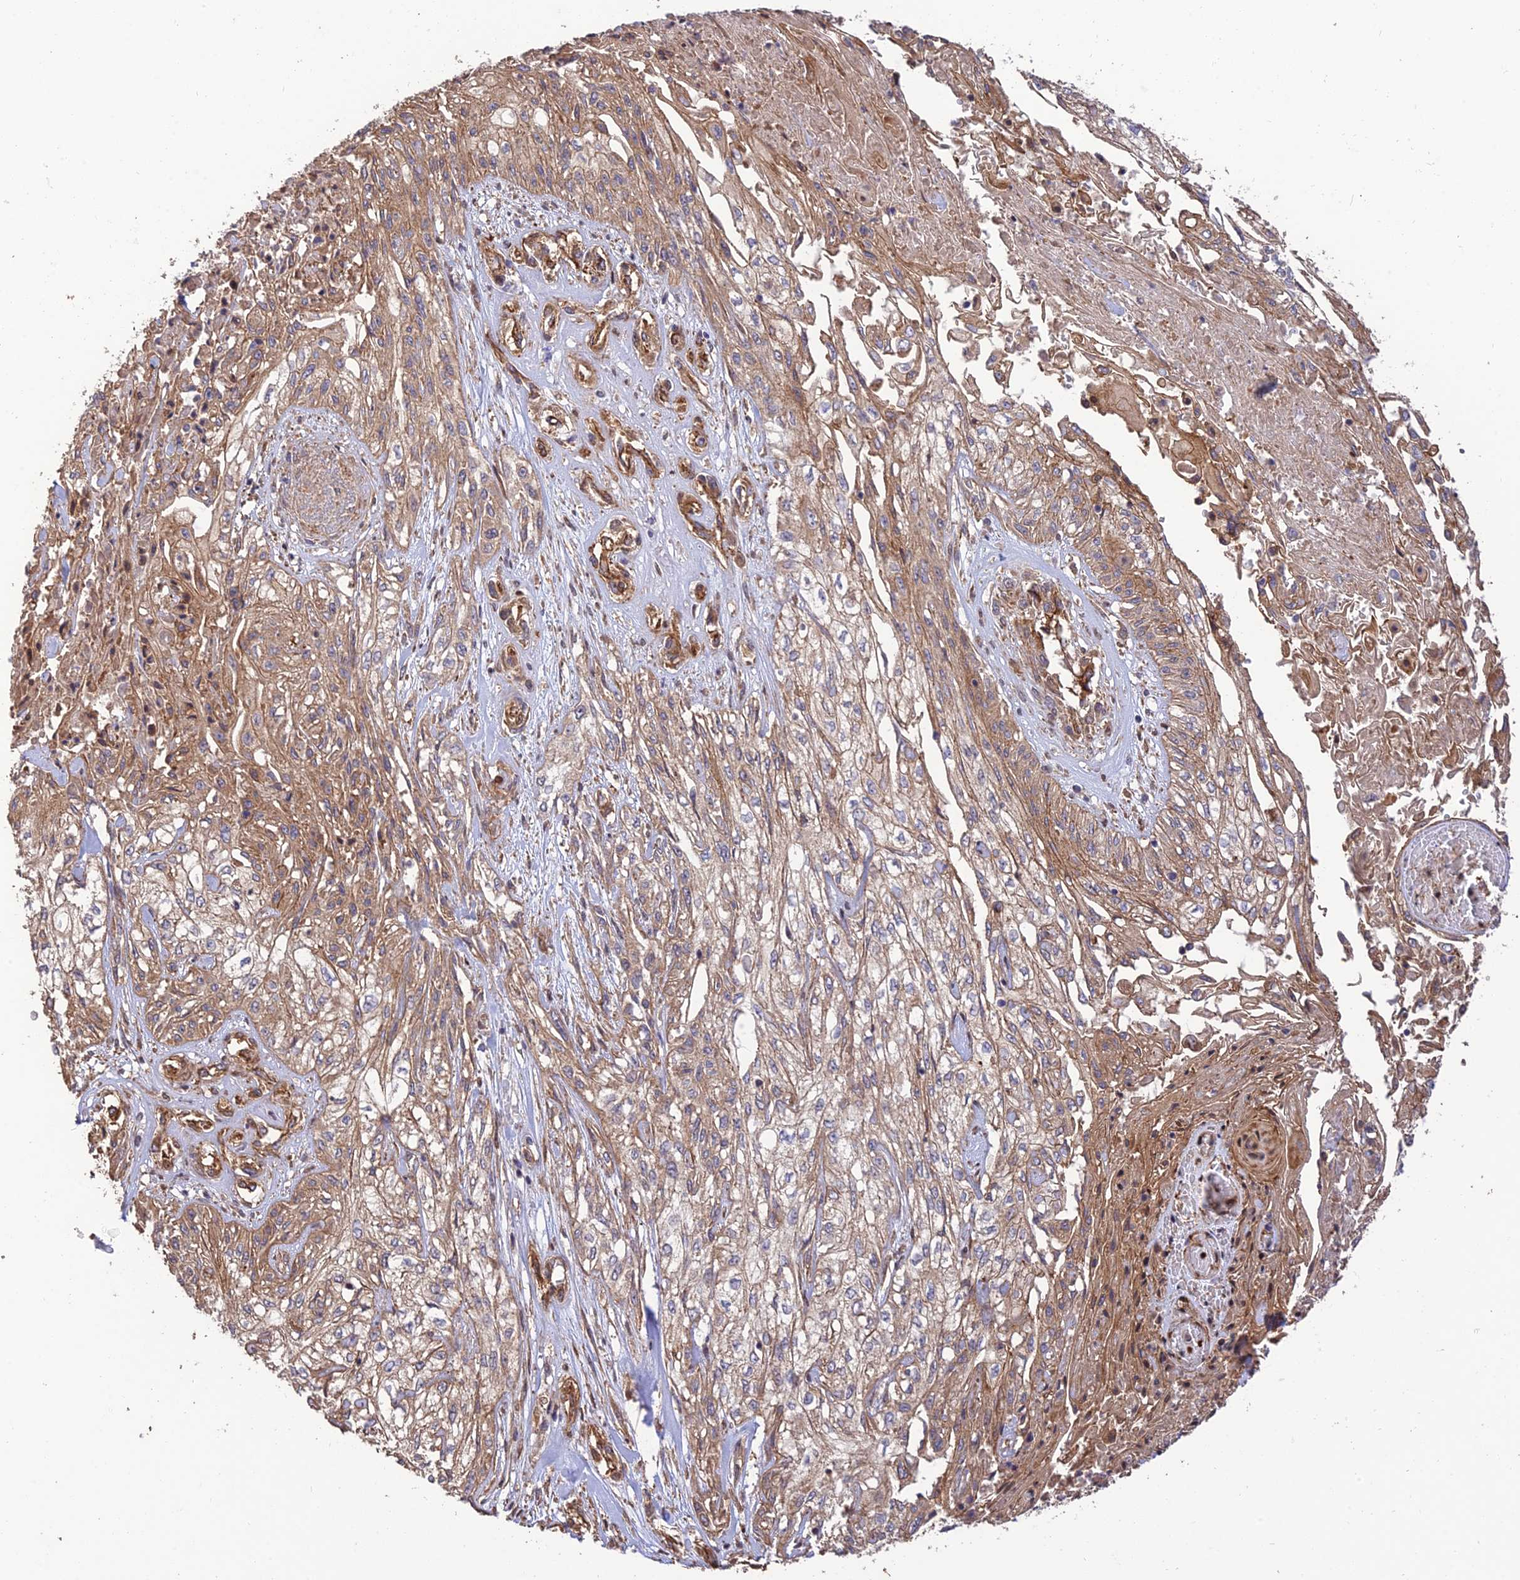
{"staining": {"intensity": "weak", "quantity": ">75%", "location": "cytoplasmic/membranous"}, "tissue": "skin cancer", "cell_type": "Tumor cells", "image_type": "cancer", "snomed": [{"axis": "morphology", "description": "Squamous cell carcinoma, NOS"}, {"axis": "morphology", "description": "Squamous cell carcinoma, metastatic, NOS"}, {"axis": "topography", "description": "Skin"}, {"axis": "topography", "description": "Lymph node"}], "caption": "DAB immunohistochemical staining of skin cancer (squamous cell carcinoma) reveals weak cytoplasmic/membranous protein positivity in approximately >75% of tumor cells.", "gene": "HOMER2", "patient": {"sex": "male", "age": 75}}